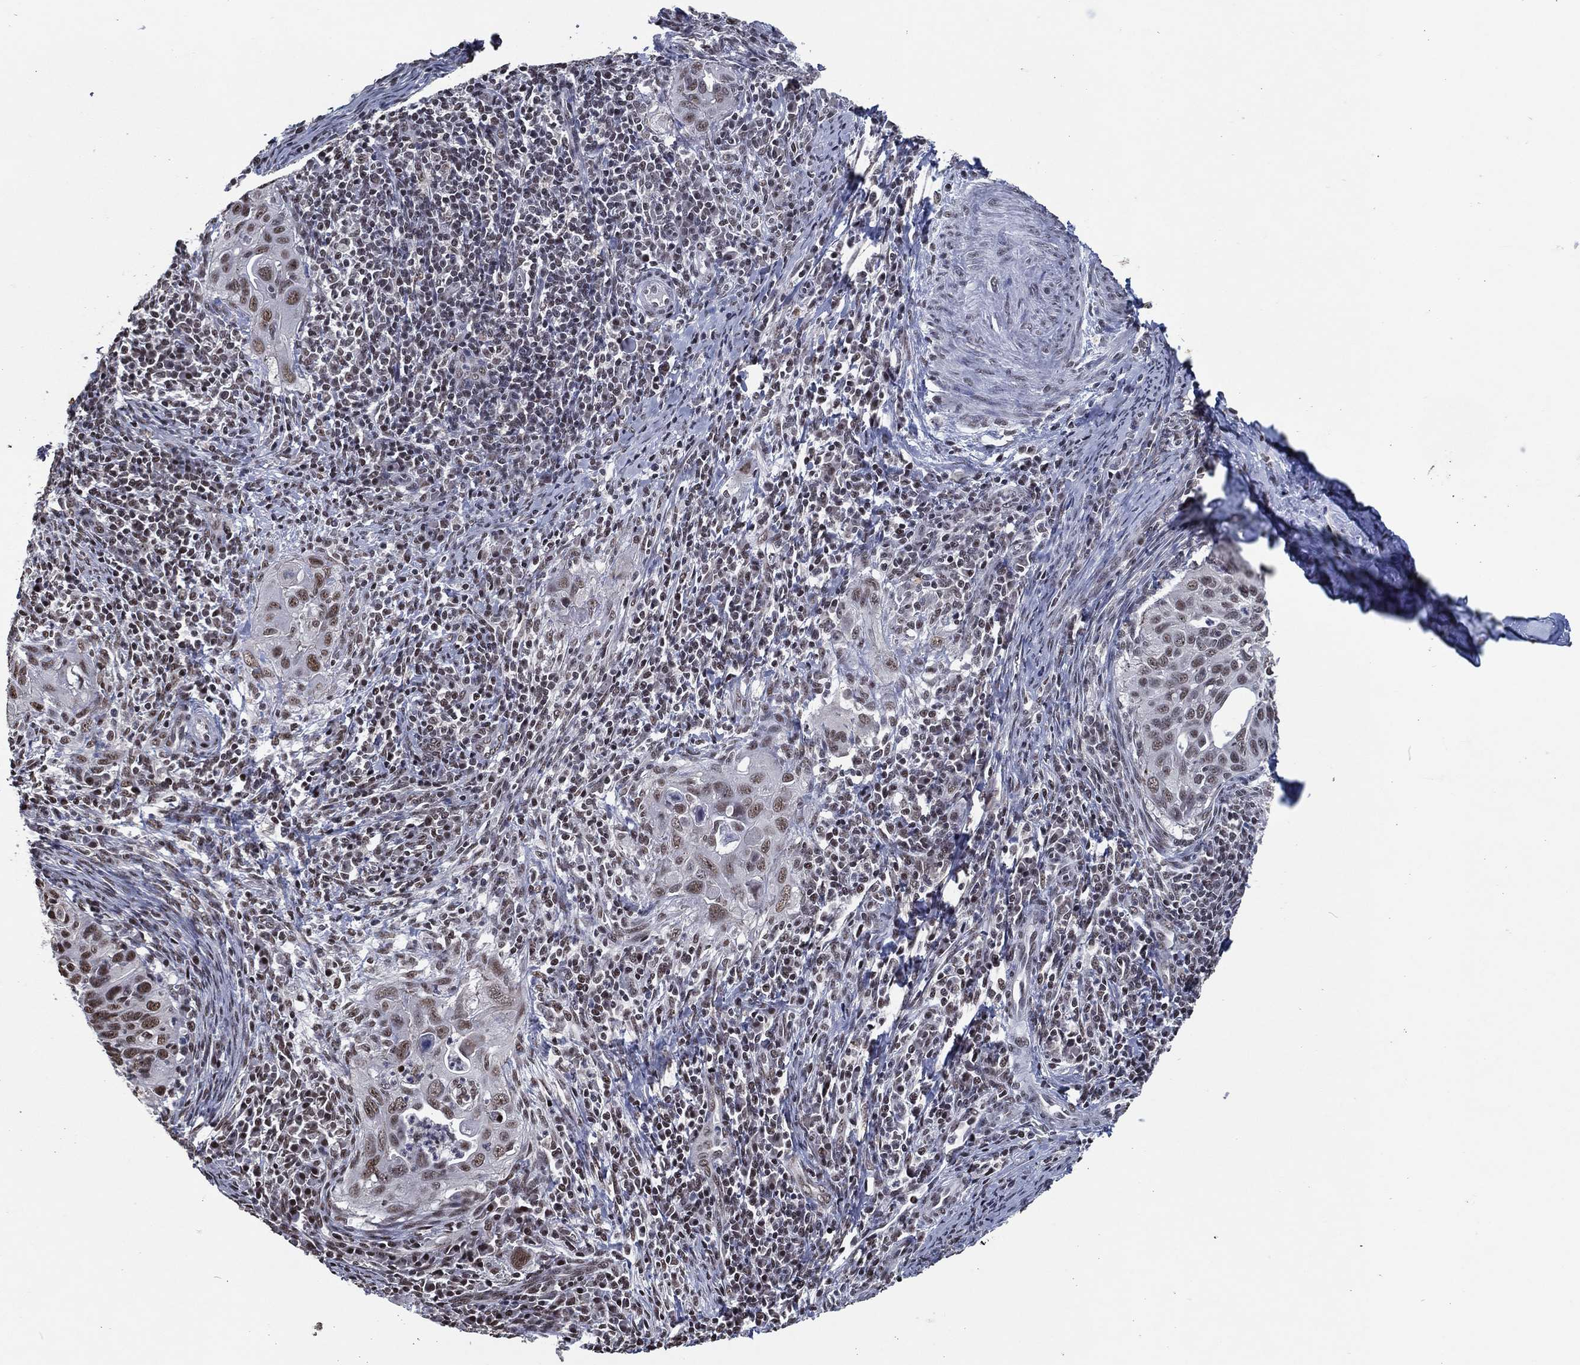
{"staining": {"intensity": "moderate", "quantity": "<25%", "location": "nuclear"}, "tissue": "cervical cancer", "cell_type": "Tumor cells", "image_type": "cancer", "snomed": [{"axis": "morphology", "description": "Squamous cell carcinoma, NOS"}, {"axis": "topography", "description": "Cervix"}], "caption": "IHC of cervical cancer reveals low levels of moderate nuclear expression in about <25% of tumor cells. Using DAB (brown) and hematoxylin (blue) stains, captured at high magnification using brightfield microscopy.", "gene": "ZBTB42", "patient": {"sex": "female", "age": 26}}